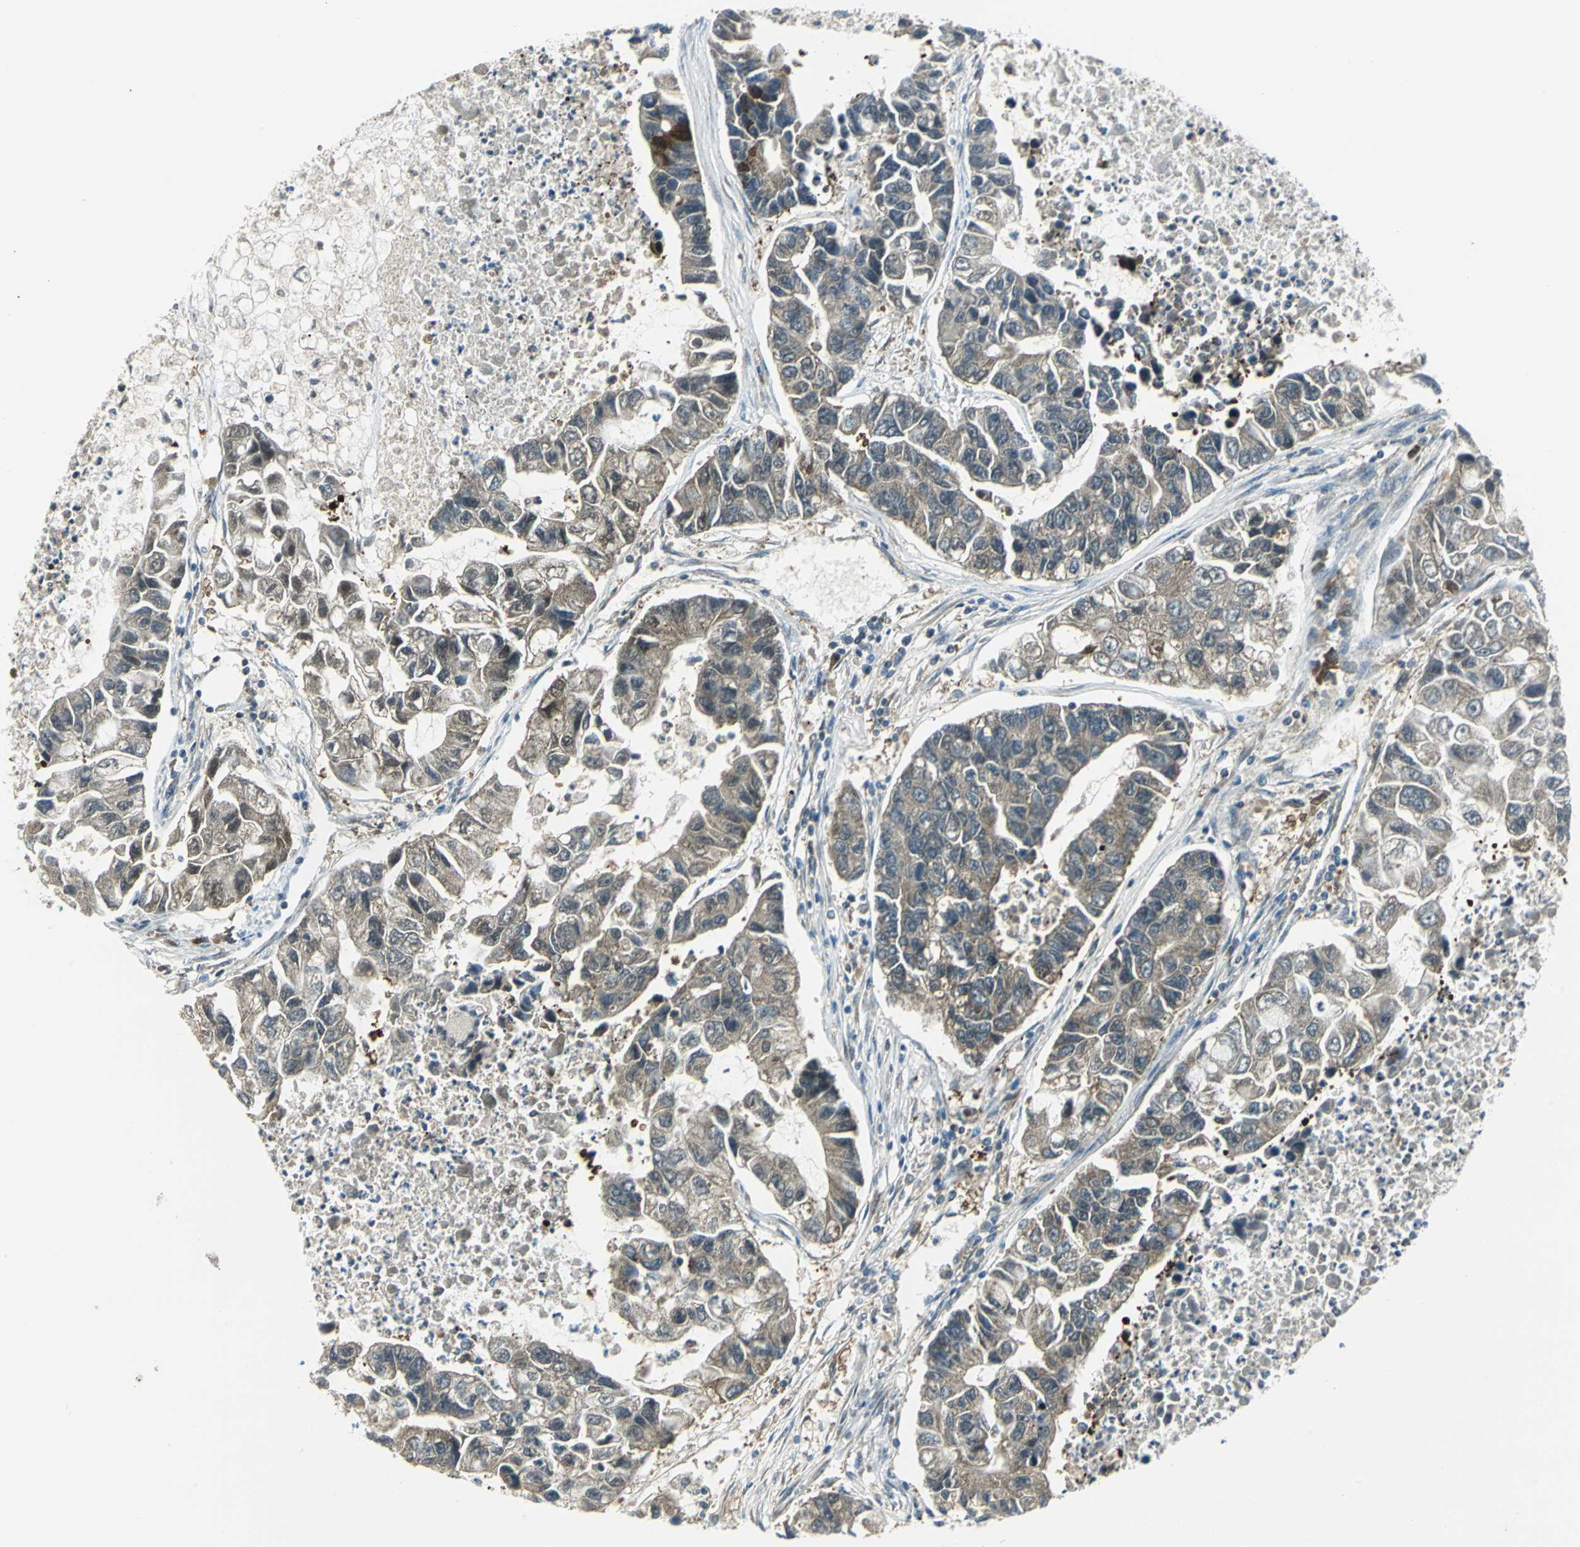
{"staining": {"intensity": "weak", "quantity": "25%-75%", "location": "cytoplasmic/membranous"}, "tissue": "lung cancer", "cell_type": "Tumor cells", "image_type": "cancer", "snomed": [{"axis": "morphology", "description": "Adenocarcinoma, NOS"}, {"axis": "topography", "description": "Lung"}], "caption": "DAB immunohistochemical staining of human lung cancer displays weak cytoplasmic/membranous protein positivity in approximately 25%-75% of tumor cells. (DAB (3,3'-diaminobenzidine) IHC with brightfield microscopy, high magnification).", "gene": "ALDOA", "patient": {"sex": "female", "age": 51}}